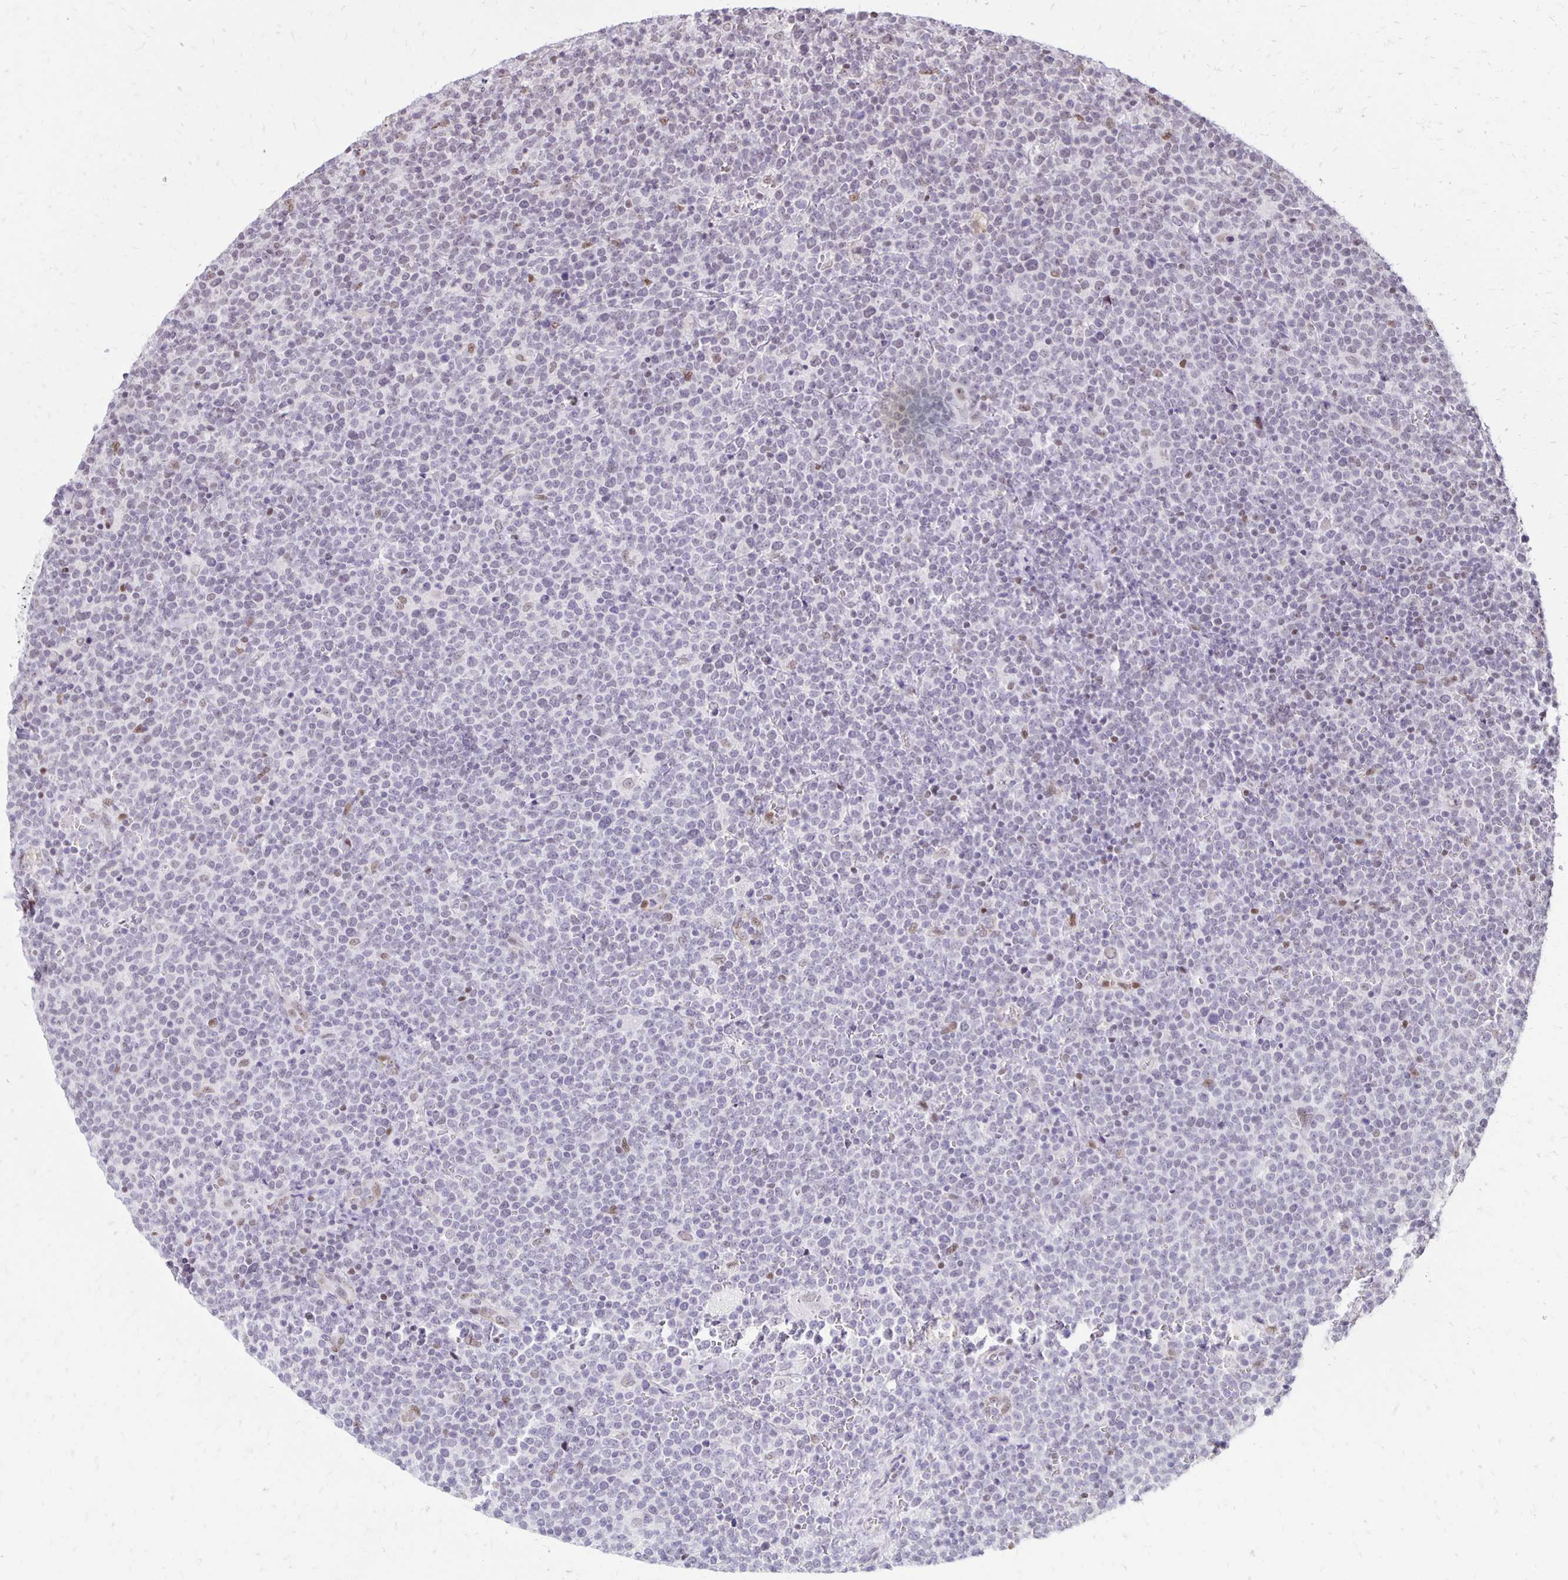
{"staining": {"intensity": "negative", "quantity": "none", "location": "none"}, "tissue": "lymphoma", "cell_type": "Tumor cells", "image_type": "cancer", "snomed": [{"axis": "morphology", "description": "Malignant lymphoma, non-Hodgkin's type, High grade"}, {"axis": "topography", "description": "Lymph node"}], "caption": "Human lymphoma stained for a protein using immunohistochemistry (IHC) demonstrates no positivity in tumor cells.", "gene": "DDB2", "patient": {"sex": "male", "age": 61}}